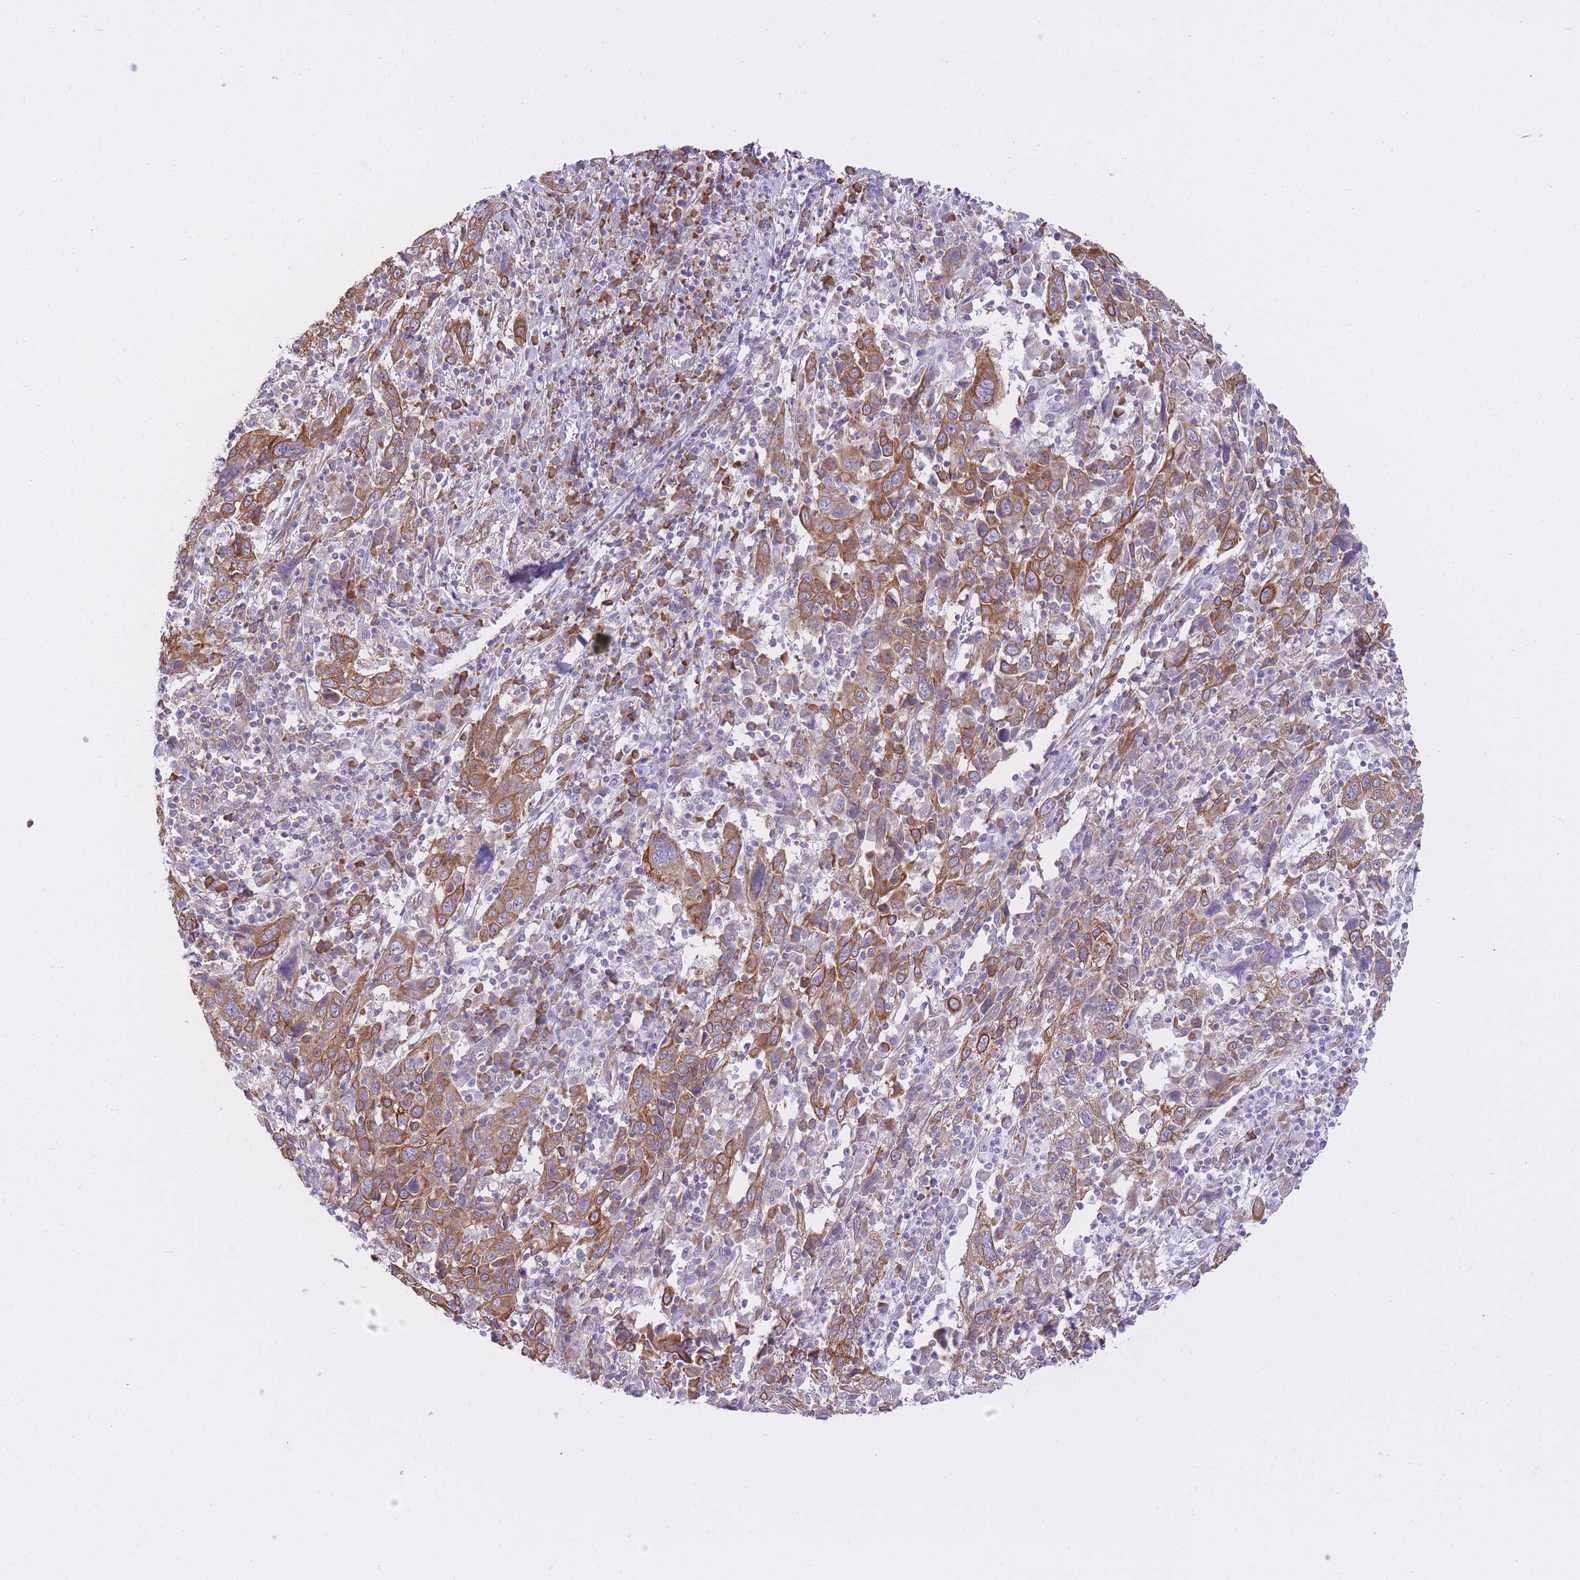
{"staining": {"intensity": "moderate", "quantity": ">75%", "location": "cytoplasmic/membranous"}, "tissue": "cervical cancer", "cell_type": "Tumor cells", "image_type": "cancer", "snomed": [{"axis": "morphology", "description": "Squamous cell carcinoma, NOS"}, {"axis": "topography", "description": "Cervix"}], "caption": "Tumor cells reveal moderate cytoplasmic/membranous staining in about >75% of cells in cervical squamous cell carcinoma.", "gene": "ZNF501", "patient": {"sex": "female", "age": 46}}